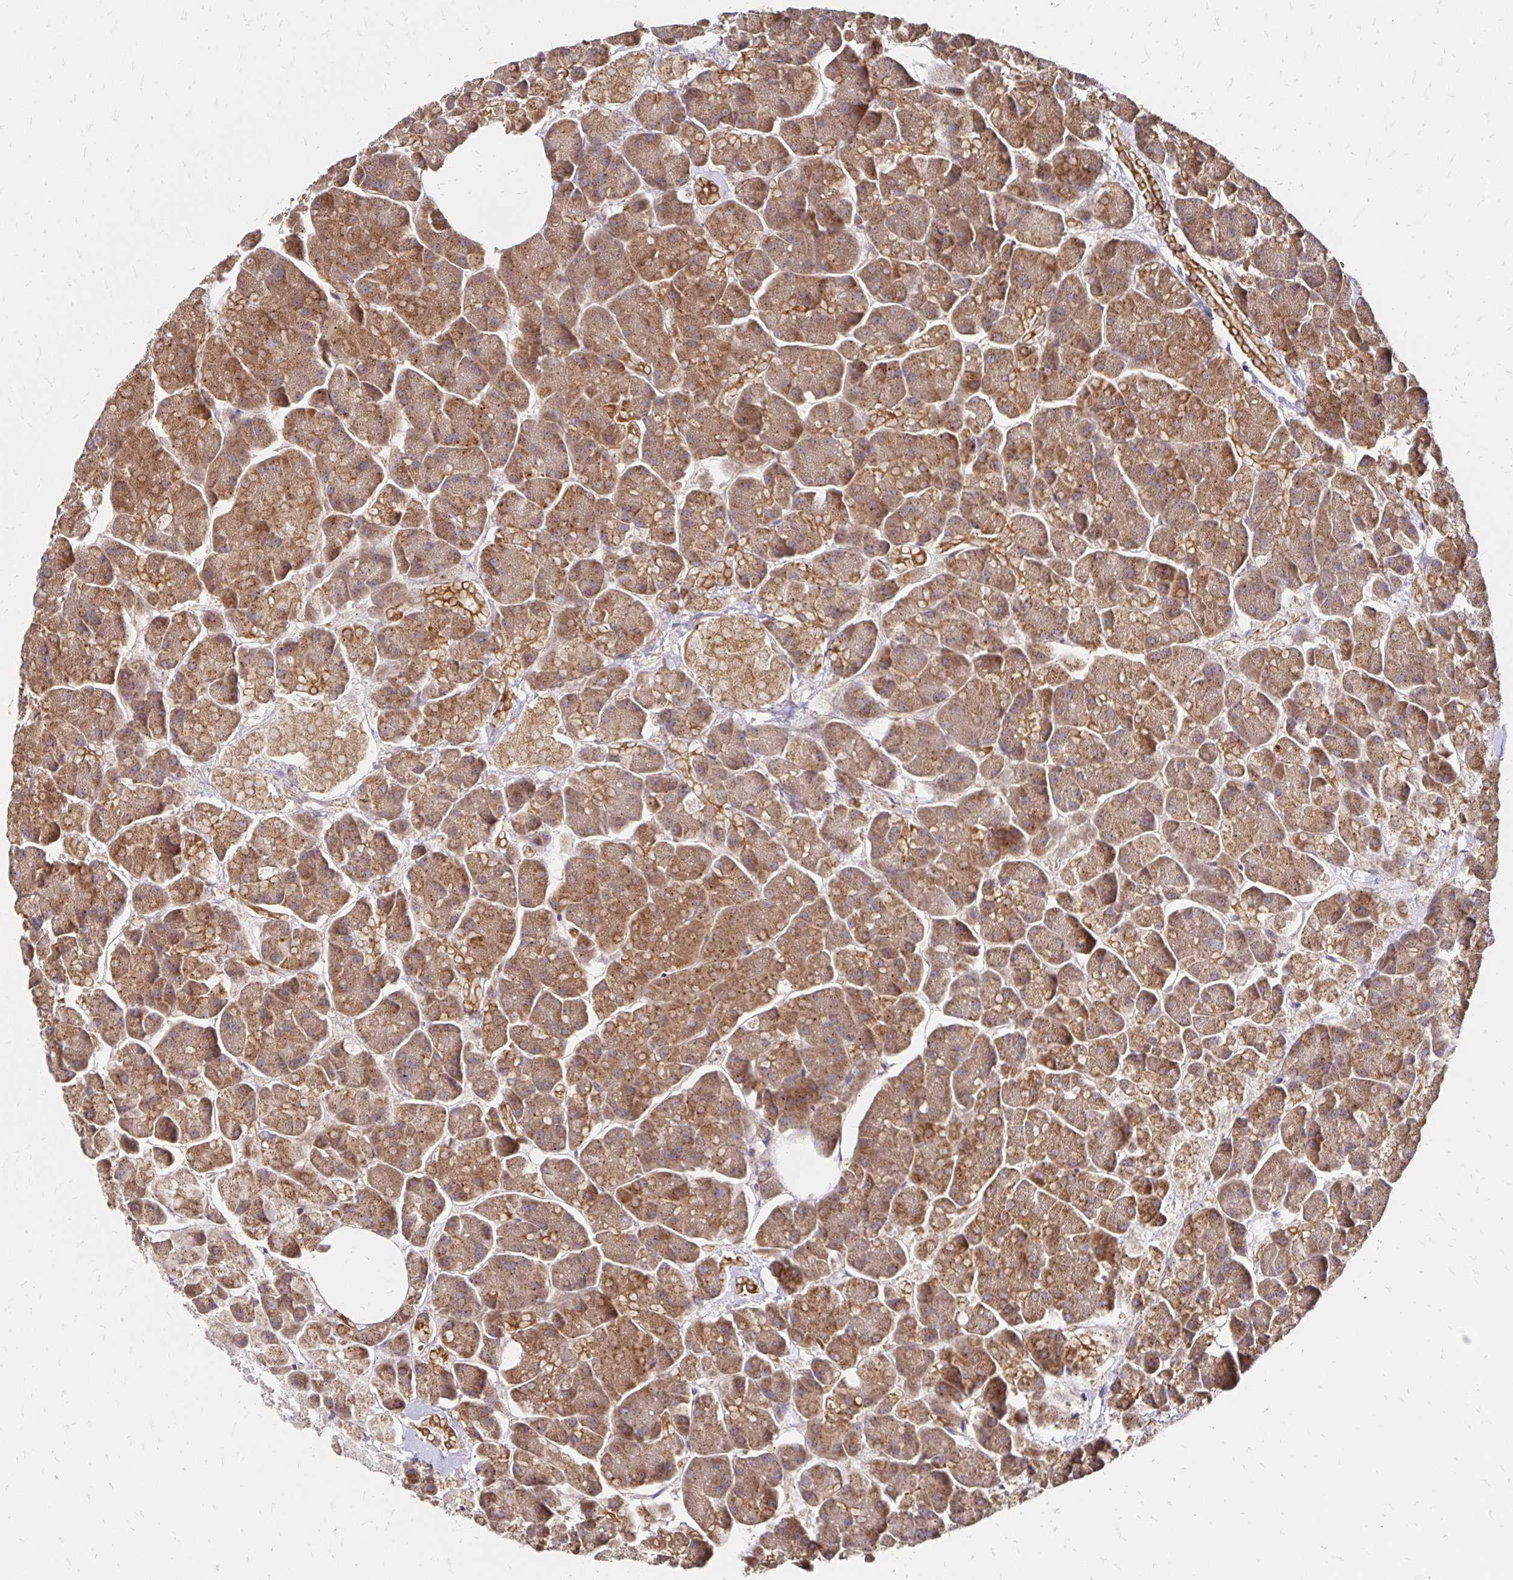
{"staining": {"intensity": "moderate", "quantity": ">75%", "location": "cytoplasmic/membranous"}, "tissue": "pancreas", "cell_type": "Exocrine glandular cells", "image_type": "normal", "snomed": [{"axis": "morphology", "description": "Normal tissue, NOS"}, {"axis": "topography", "description": "Pancreas"}, {"axis": "topography", "description": "Peripheral nerve tissue"}], "caption": "Exocrine glandular cells display medium levels of moderate cytoplasmic/membranous expression in approximately >75% of cells in unremarkable human pancreas.", "gene": "ZW10", "patient": {"sex": "male", "age": 54}}